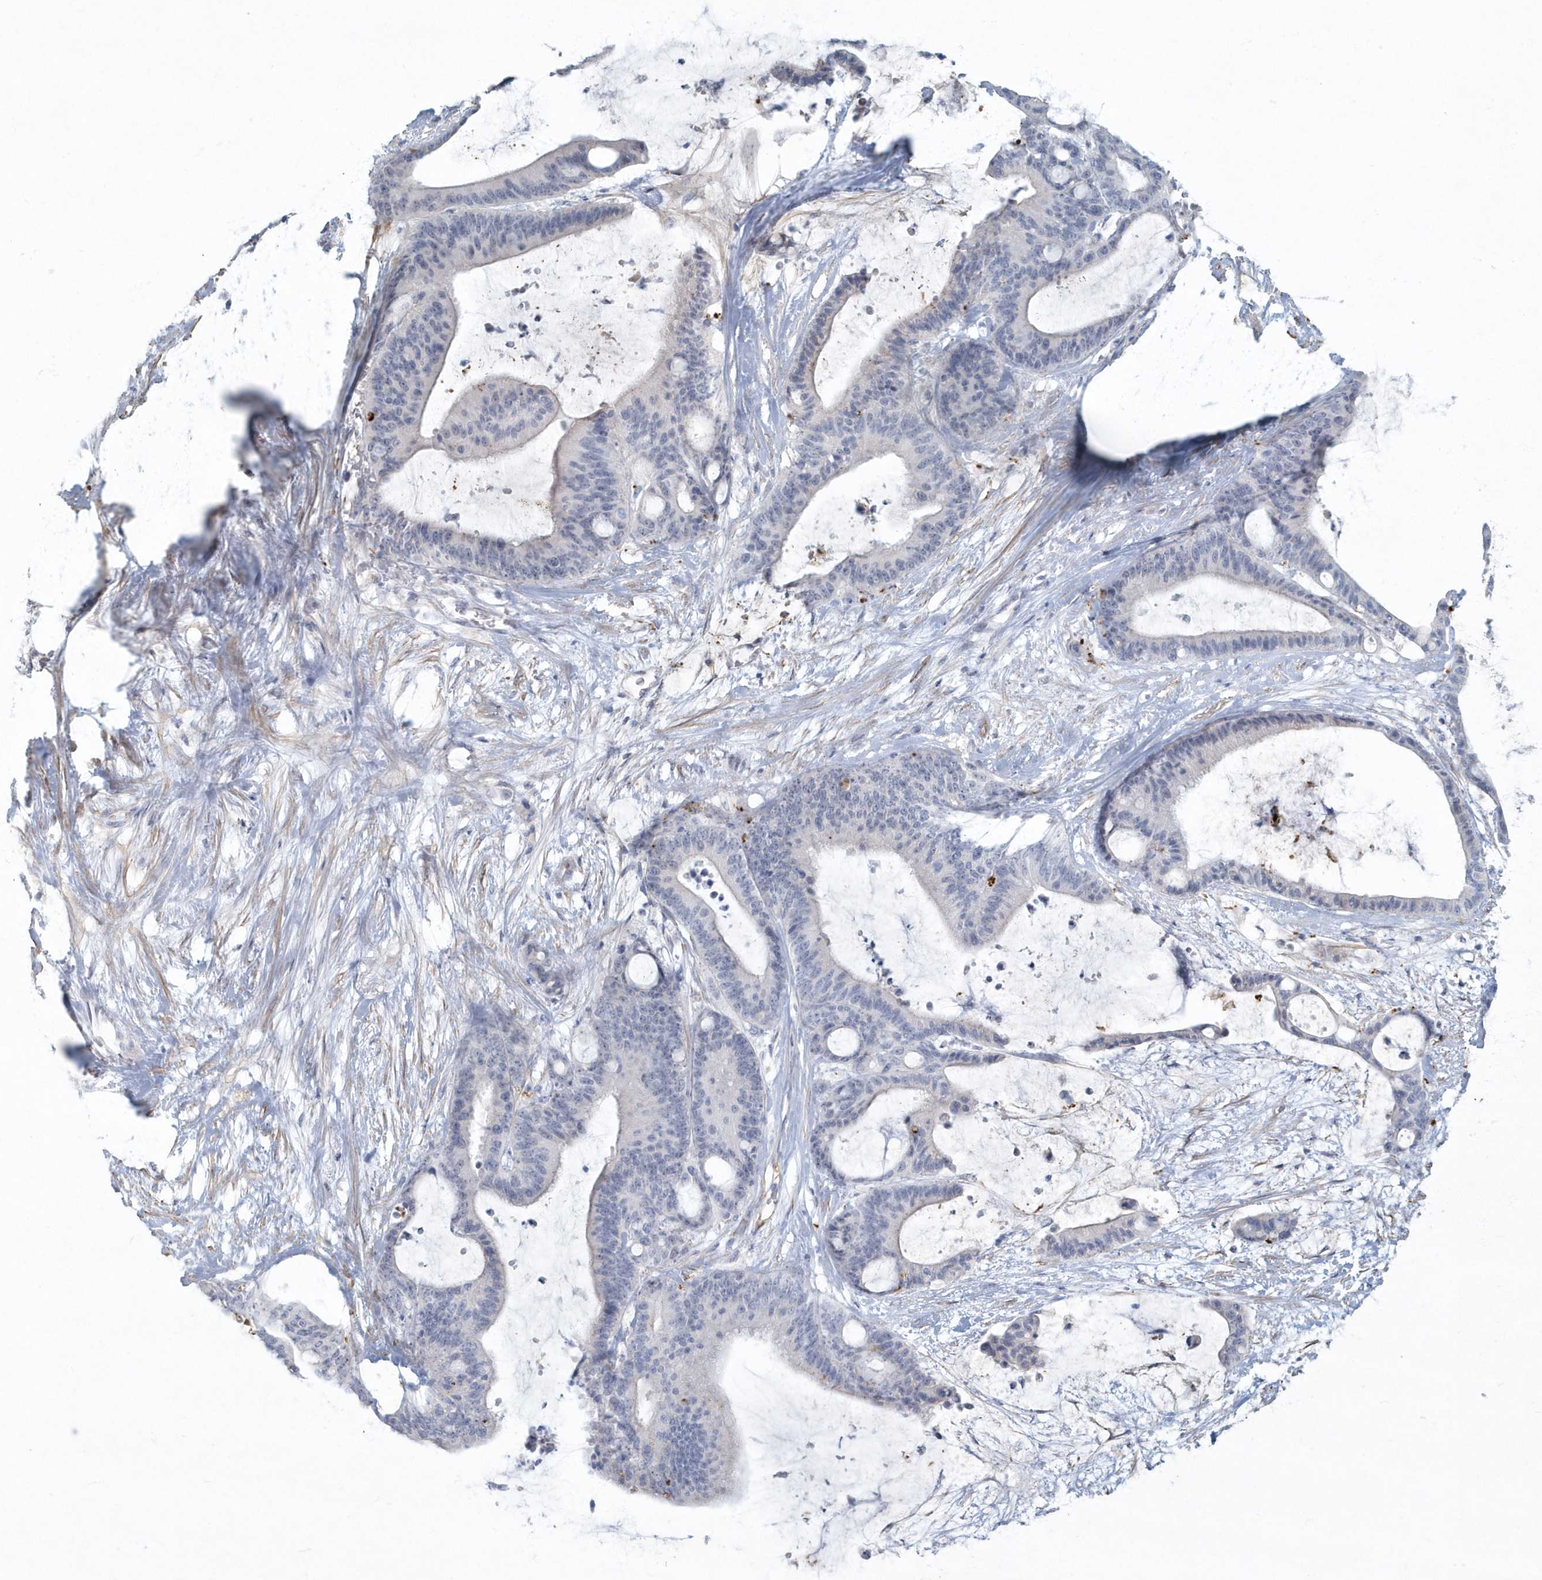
{"staining": {"intensity": "negative", "quantity": "none", "location": "none"}, "tissue": "liver cancer", "cell_type": "Tumor cells", "image_type": "cancer", "snomed": [{"axis": "morphology", "description": "Cholangiocarcinoma"}, {"axis": "topography", "description": "Liver"}], "caption": "IHC of liver cancer (cholangiocarcinoma) shows no expression in tumor cells. The staining was performed using DAB (3,3'-diaminobenzidine) to visualize the protein expression in brown, while the nuclei were stained in blue with hematoxylin (Magnification: 20x).", "gene": "MYOT", "patient": {"sex": "female", "age": 73}}